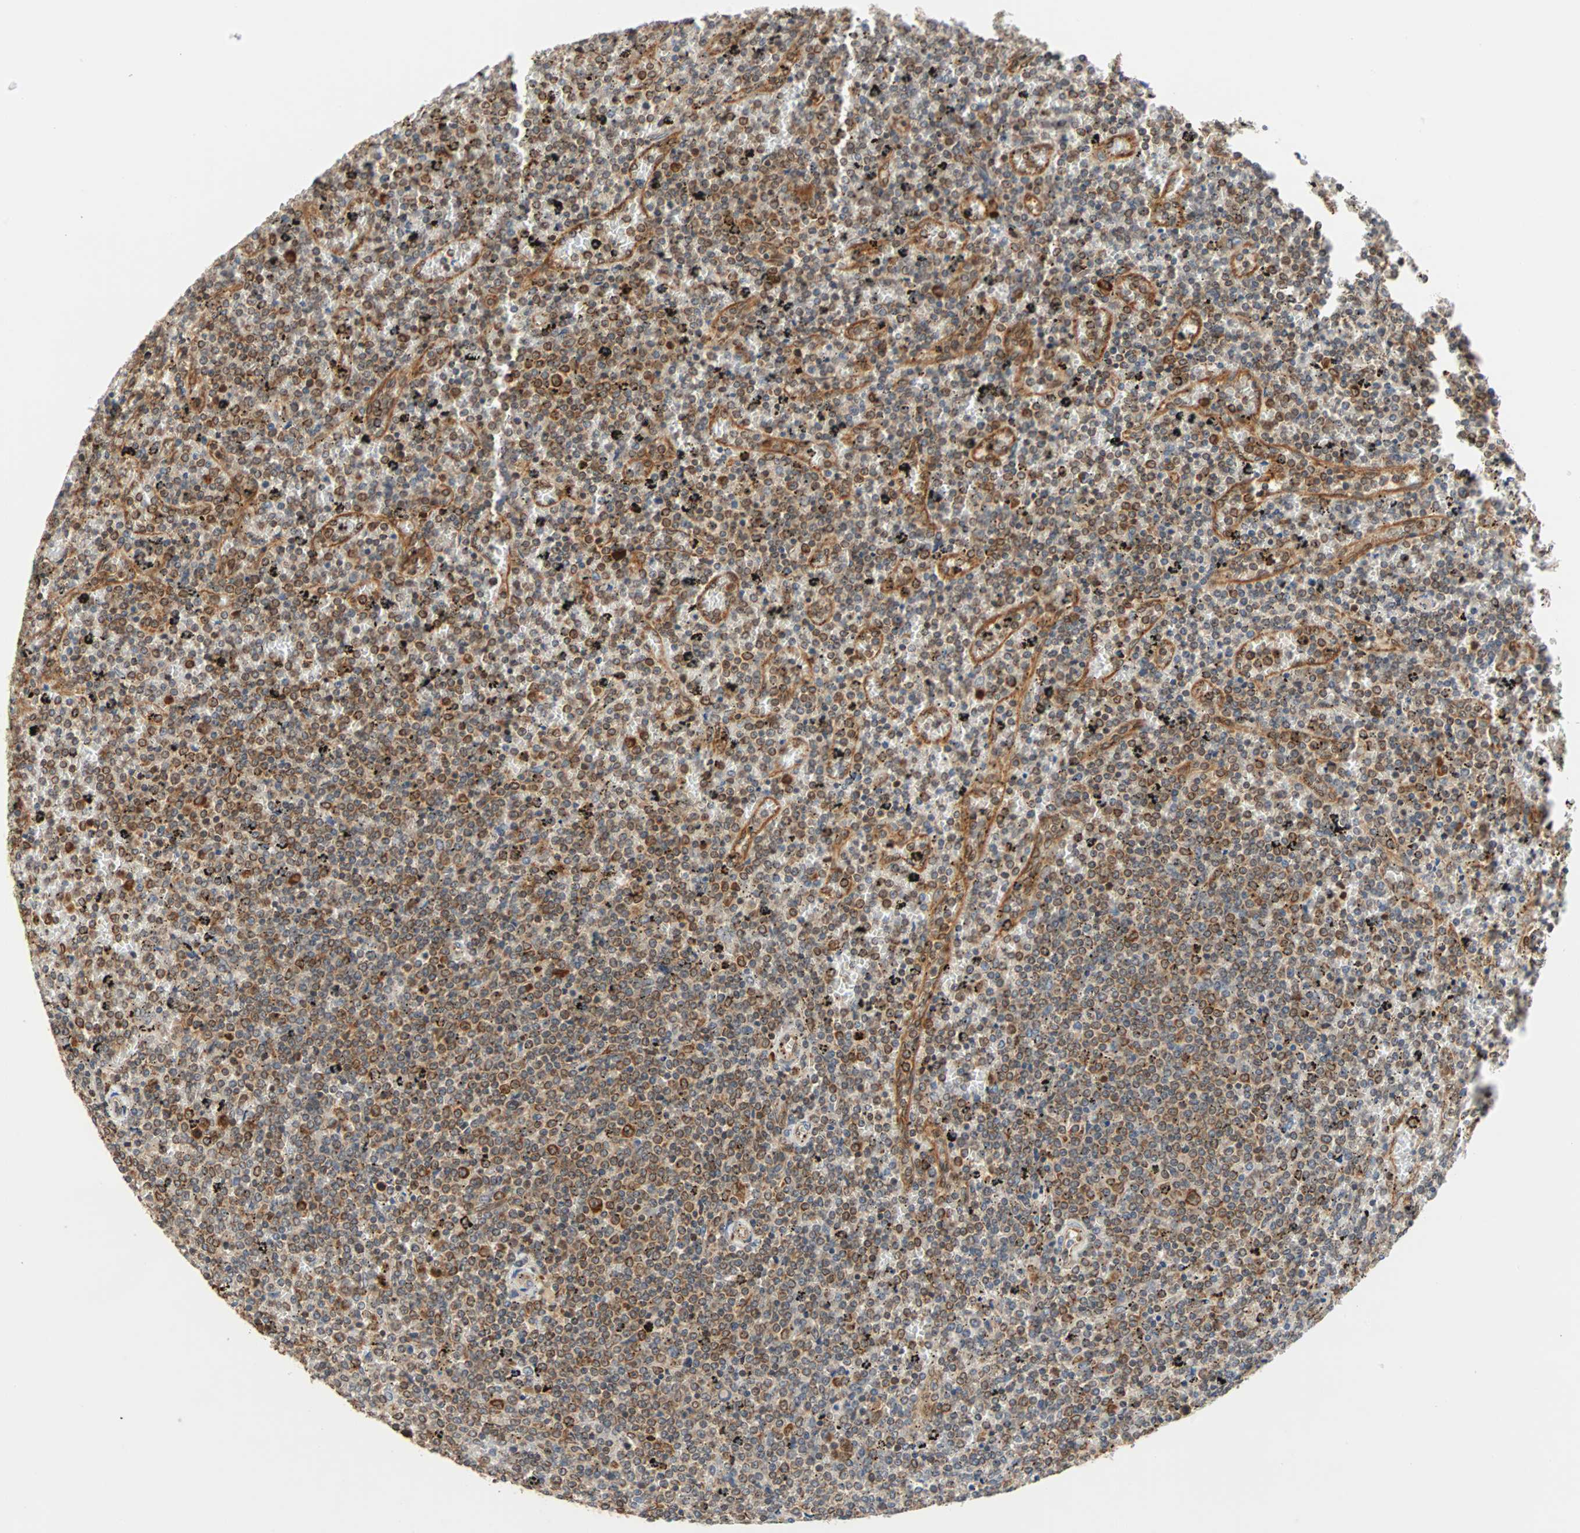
{"staining": {"intensity": "moderate", "quantity": "25%-75%", "location": "cytoplasmic/membranous,nuclear"}, "tissue": "lymphoma", "cell_type": "Tumor cells", "image_type": "cancer", "snomed": [{"axis": "morphology", "description": "Malignant lymphoma, non-Hodgkin's type, Low grade"}, {"axis": "topography", "description": "Spleen"}], "caption": "Low-grade malignant lymphoma, non-Hodgkin's type stained with a brown dye reveals moderate cytoplasmic/membranous and nuclear positive staining in approximately 25%-75% of tumor cells.", "gene": "AUP1", "patient": {"sex": "female", "age": 77}}